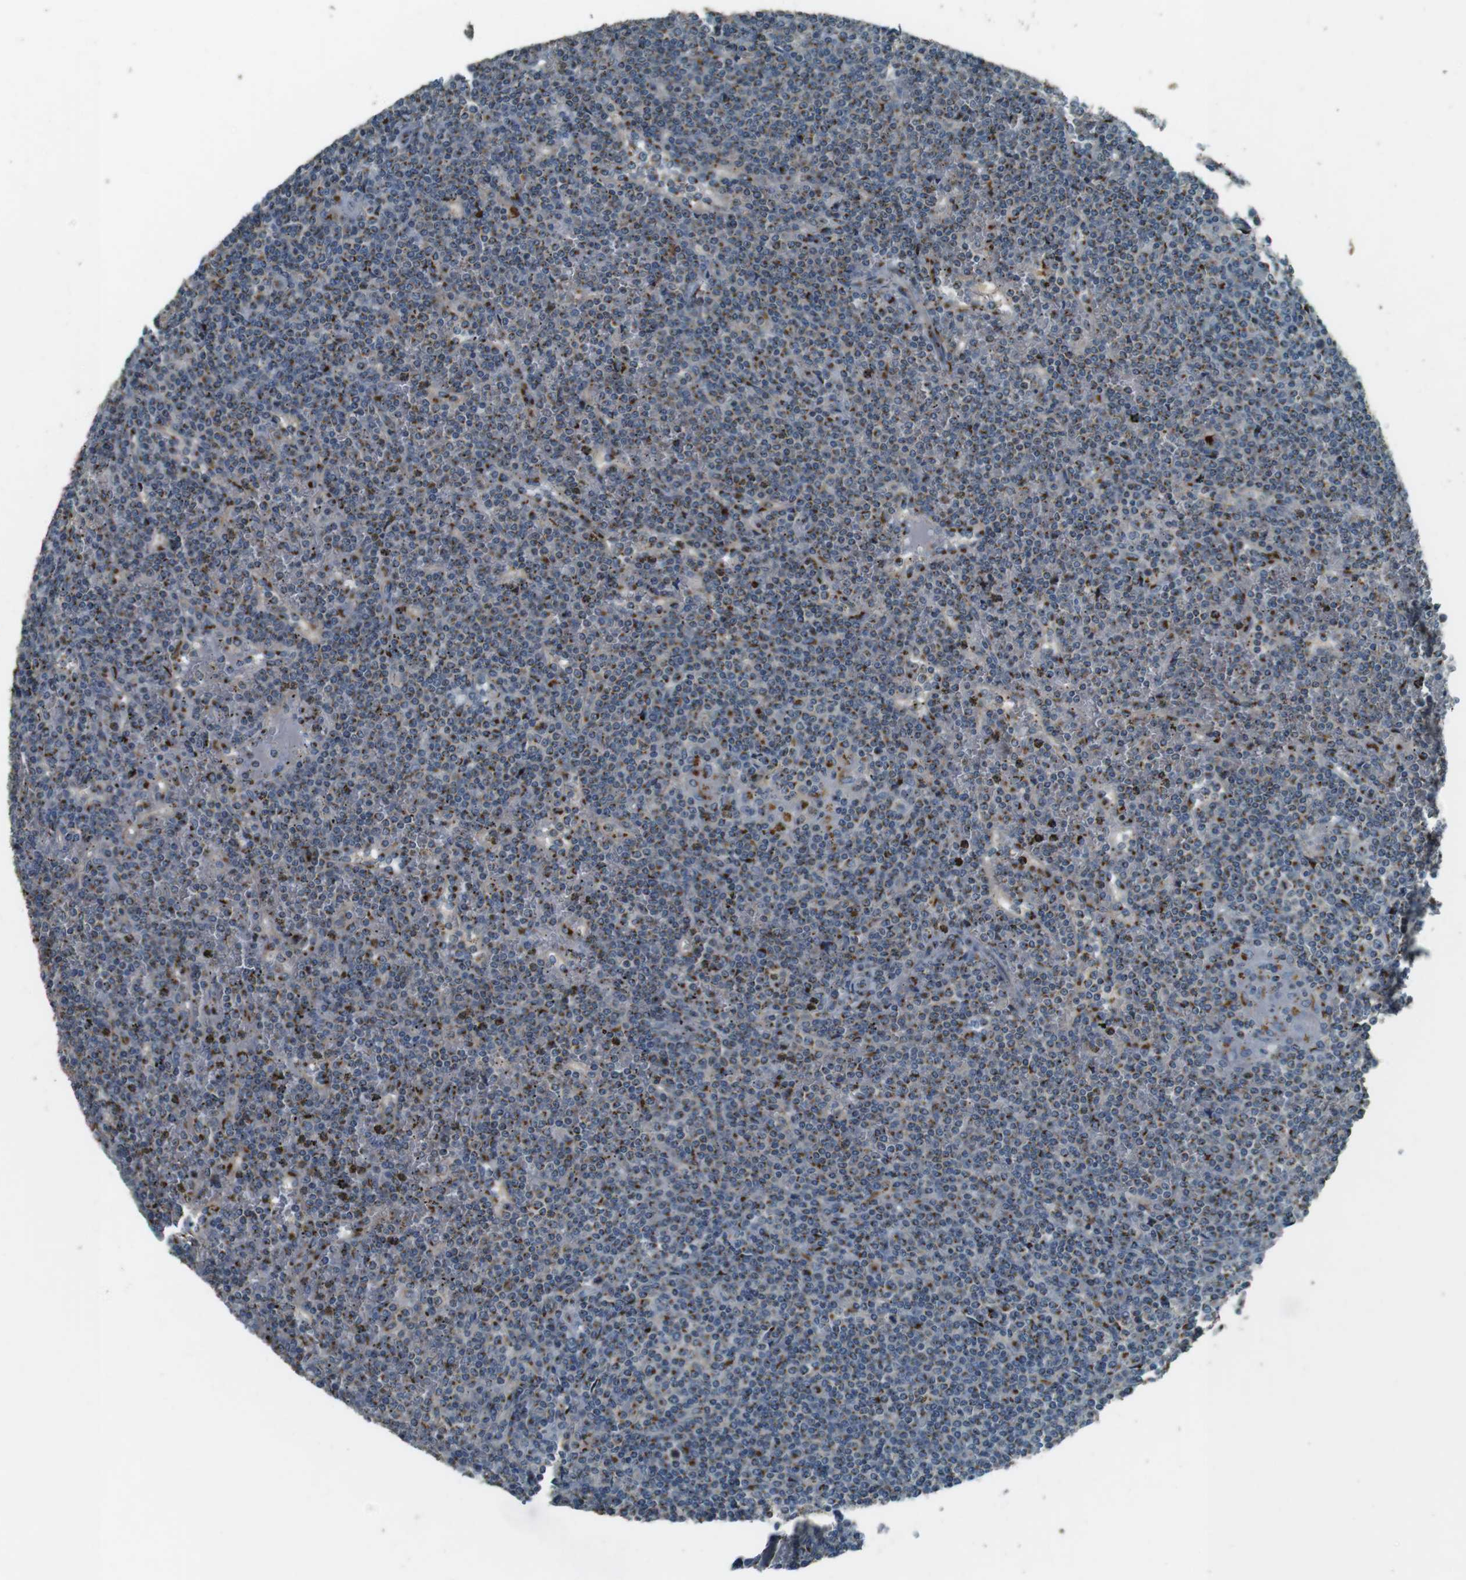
{"staining": {"intensity": "moderate", "quantity": ">75%", "location": "cytoplasmic/membranous"}, "tissue": "lymphoma", "cell_type": "Tumor cells", "image_type": "cancer", "snomed": [{"axis": "morphology", "description": "Malignant lymphoma, non-Hodgkin's type, Low grade"}, {"axis": "topography", "description": "Spleen"}], "caption": "The image exhibits staining of low-grade malignant lymphoma, non-Hodgkin's type, revealing moderate cytoplasmic/membranous protein positivity (brown color) within tumor cells.", "gene": "TMEM115", "patient": {"sex": "female", "age": 19}}